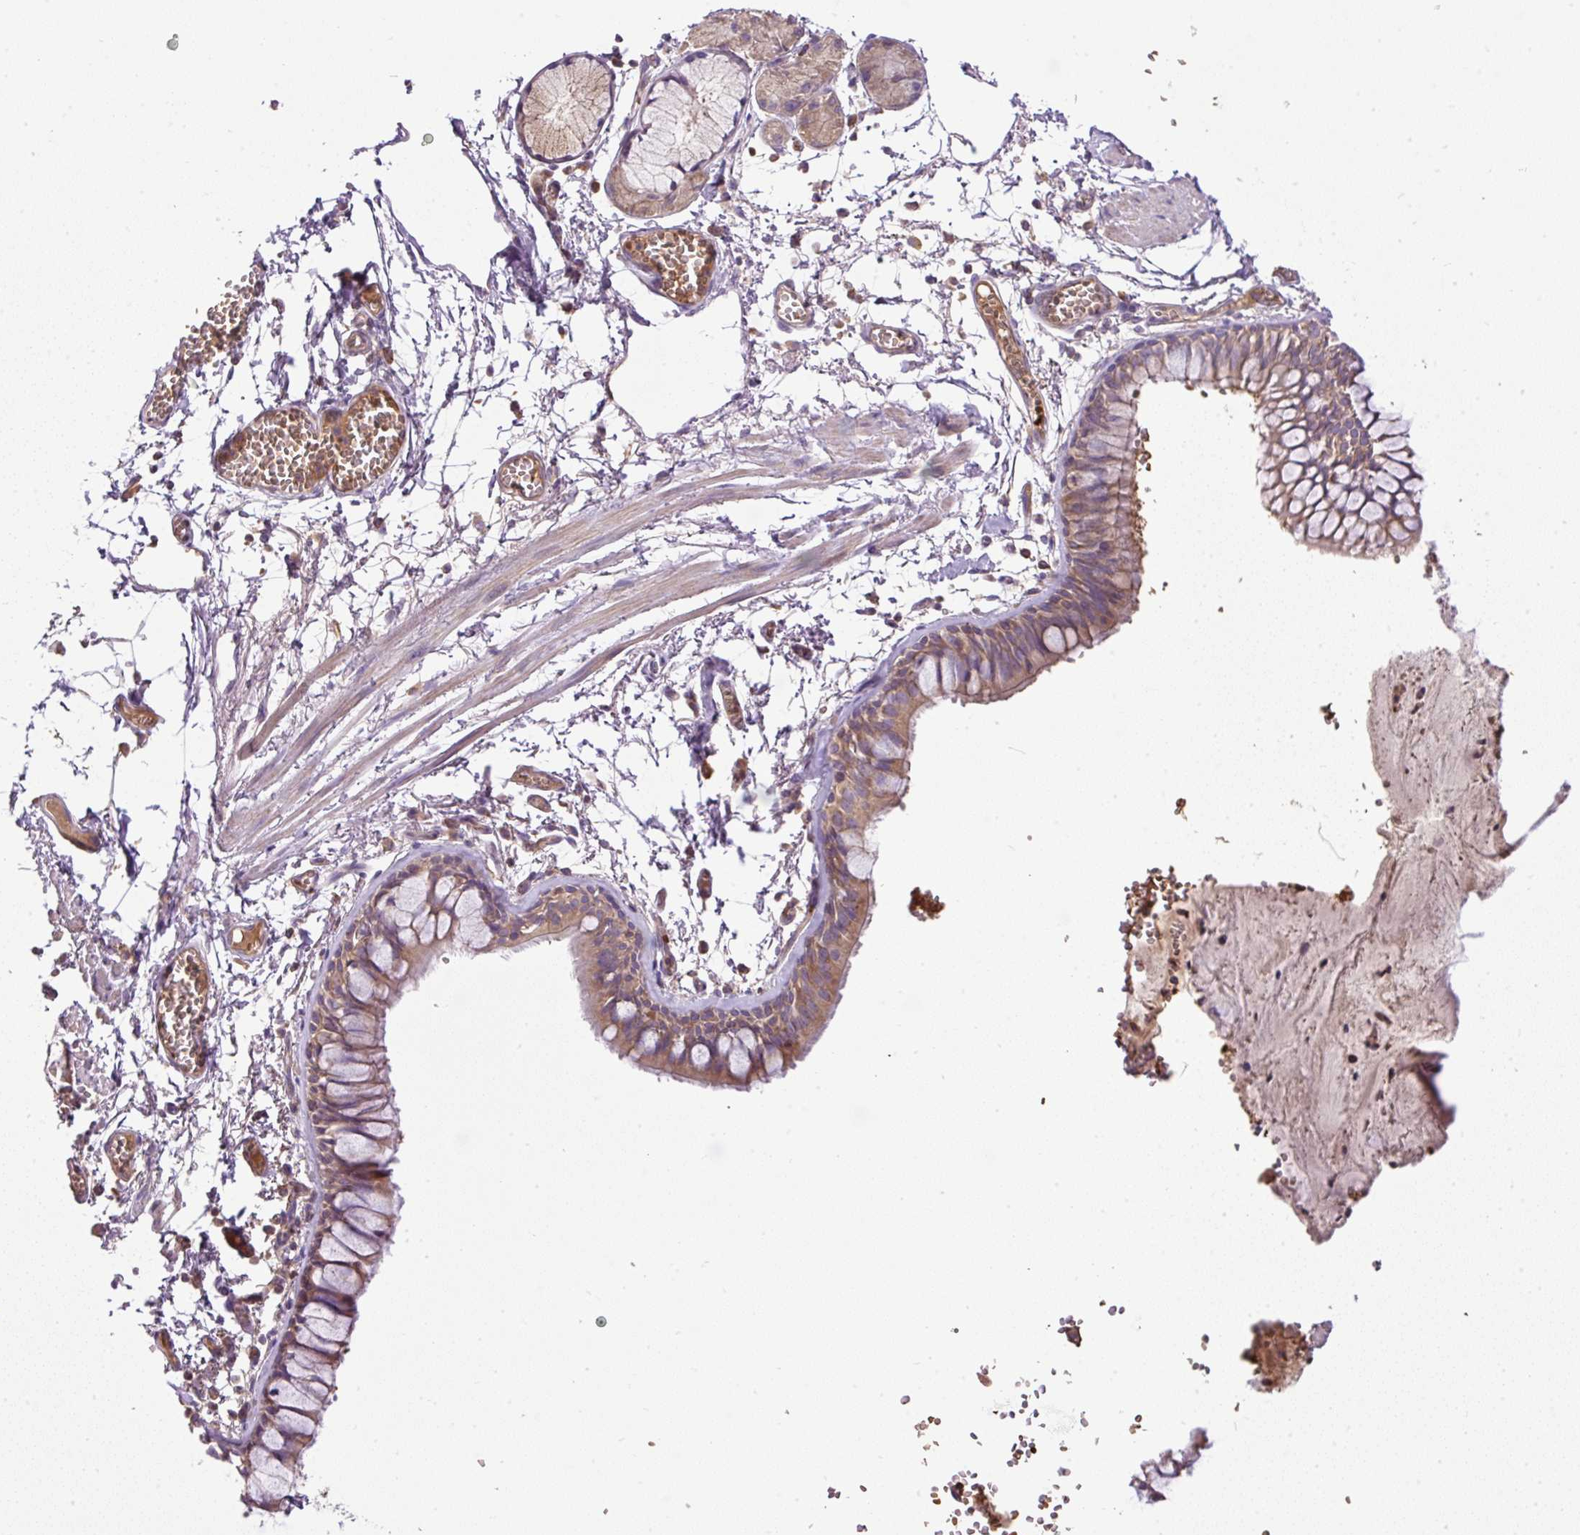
{"staining": {"intensity": "weak", "quantity": ">75%", "location": "cytoplasmic/membranous"}, "tissue": "bronchus", "cell_type": "Respiratory epithelial cells", "image_type": "normal", "snomed": [{"axis": "morphology", "description": "Normal tissue, NOS"}, {"axis": "topography", "description": "Cartilage tissue"}, {"axis": "topography", "description": "Bronchus"}], "caption": "Immunohistochemistry (IHC) of benign human bronchus displays low levels of weak cytoplasmic/membranous positivity in approximately >75% of respiratory epithelial cells.", "gene": "CXCL13", "patient": {"sex": "male", "age": 78}}